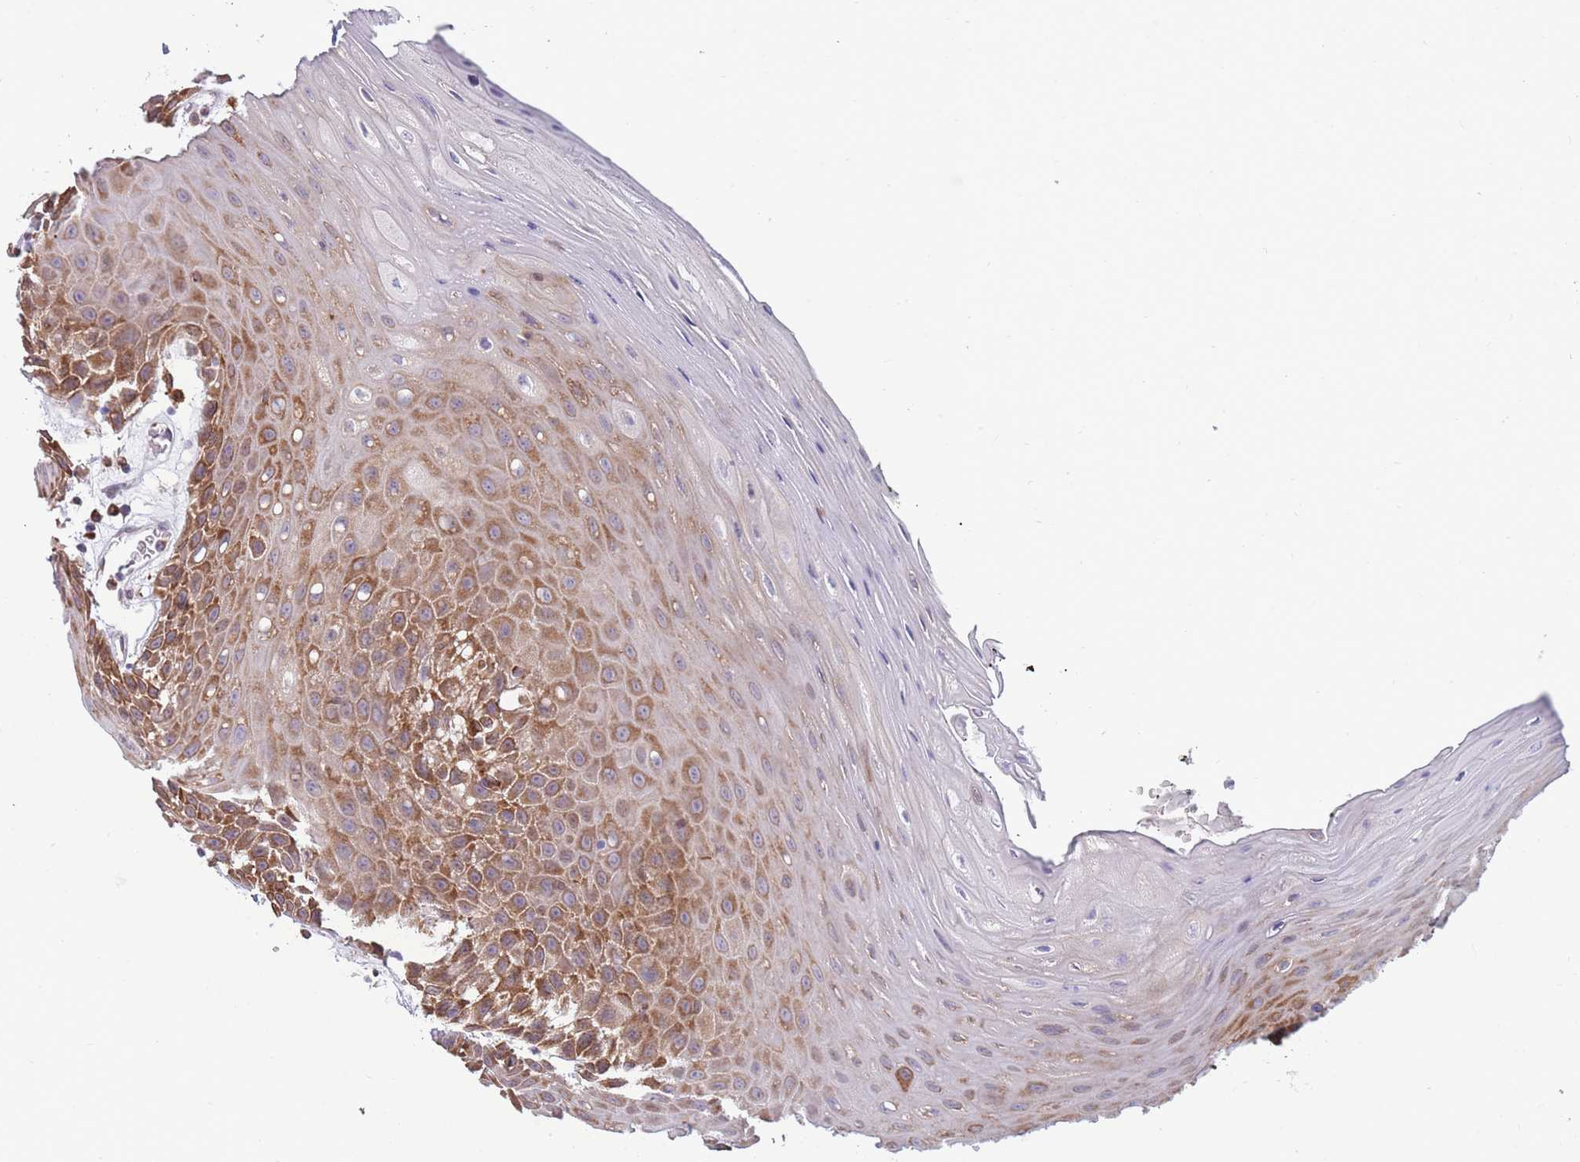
{"staining": {"intensity": "moderate", "quantity": "25%-75%", "location": "cytoplasmic/membranous"}, "tissue": "oral mucosa", "cell_type": "Squamous epithelial cells", "image_type": "normal", "snomed": [{"axis": "morphology", "description": "Normal tissue, NOS"}, {"axis": "topography", "description": "Oral tissue"}, {"axis": "topography", "description": "Tounge, NOS"}], "caption": "Immunohistochemical staining of benign oral mucosa exhibits medium levels of moderate cytoplasmic/membranous expression in about 25%-75% of squamous epithelial cells. Using DAB (brown) and hematoxylin (blue) stains, captured at high magnification using brightfield microscopy.", "gene": "TMEM121", "patient": {"sex": "female", "age": 59}}